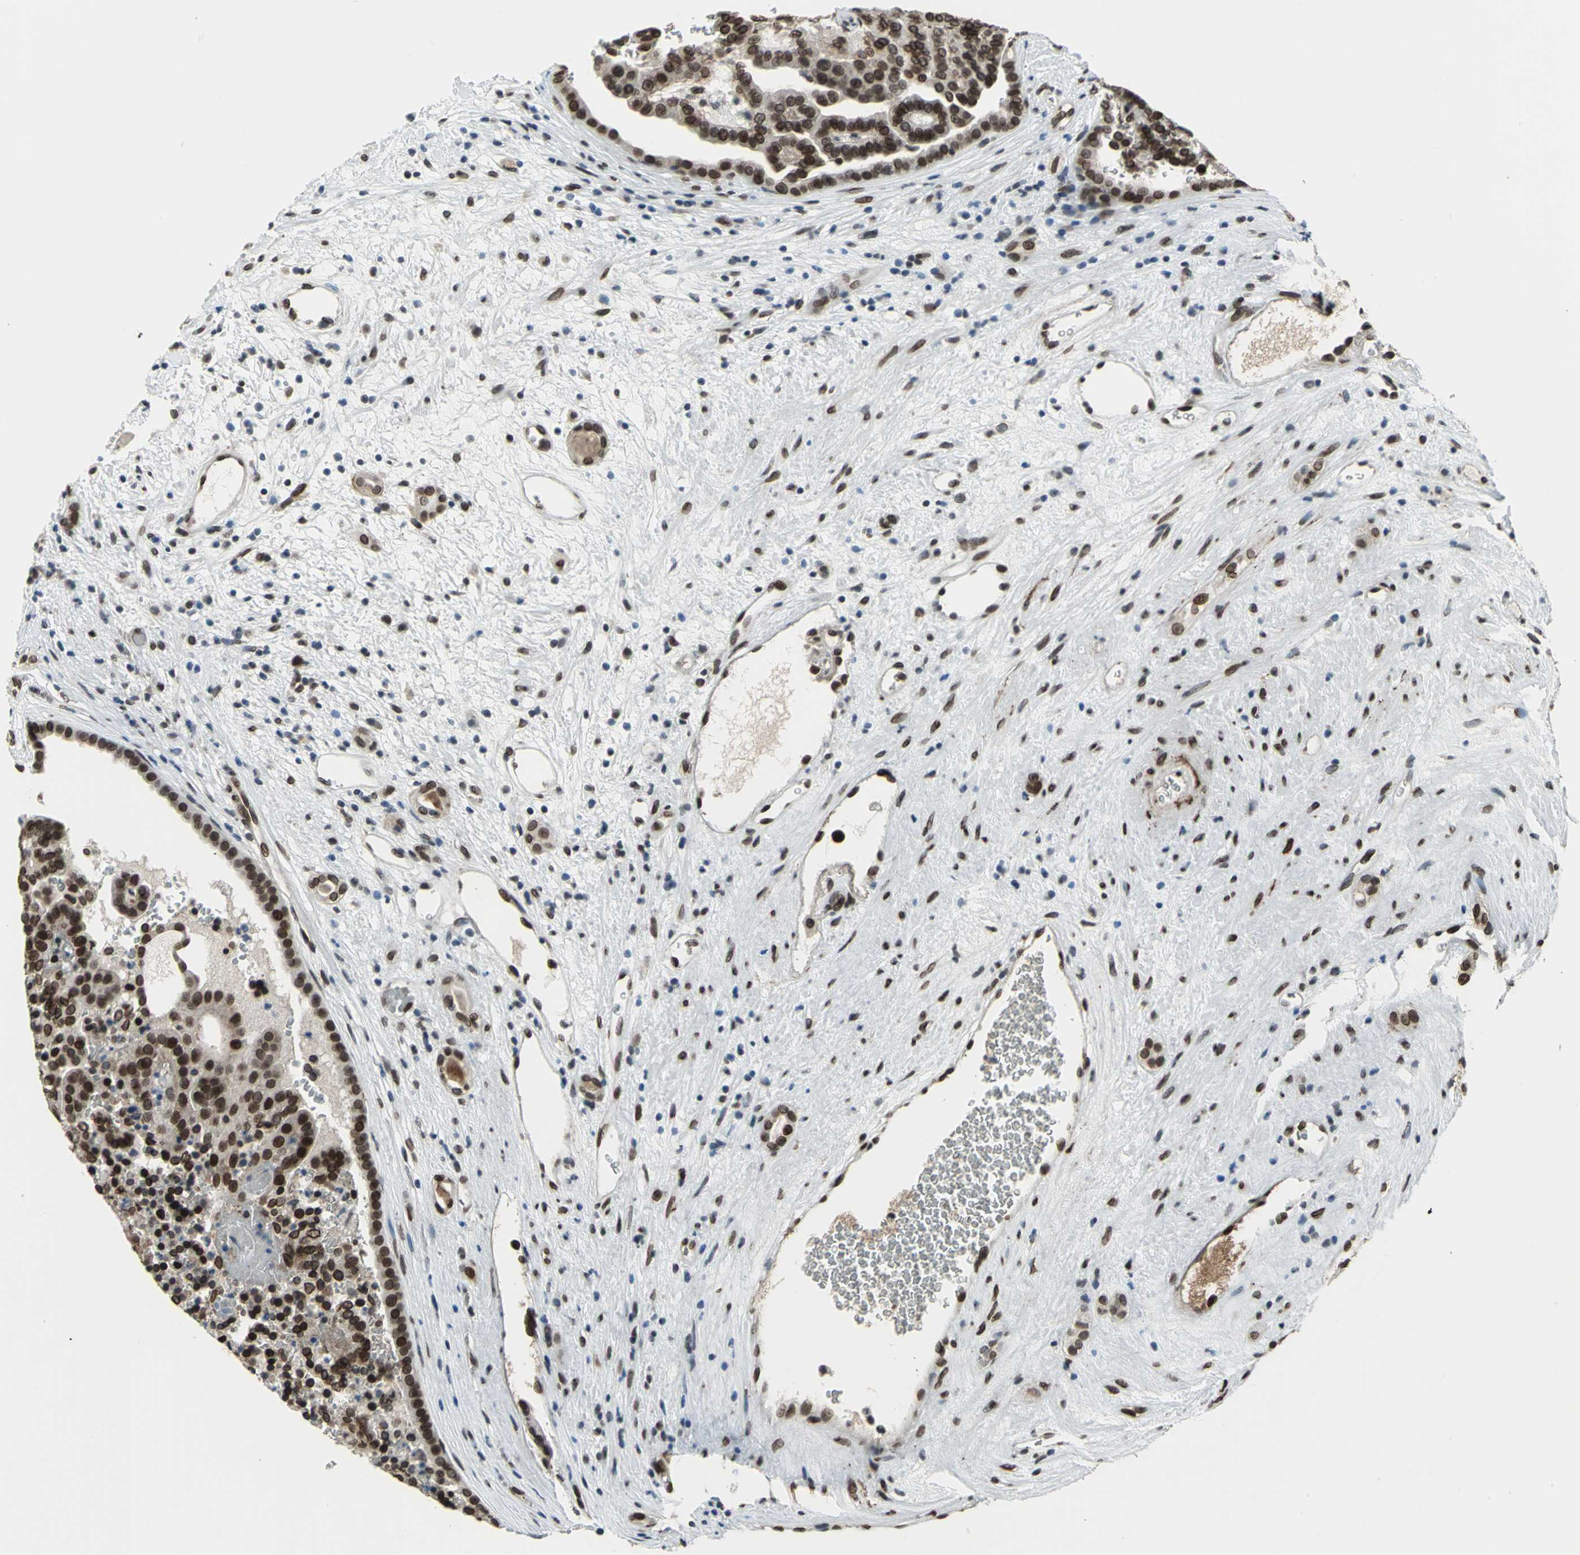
{"staining": {"intensity": "strong", "quantity": ">75%", "location": "cytoplasmic/membranous,nuclear"}, "tissue": "renal cancer", "cell_type": "Tumor cells", "image_type": "cancer", "snomed": [{"axis": "morphology", "description": "Adenocarcinoma, NOS"}, {"axis": "topography", "description": "Kidney"}], "caption": "Immunohistochemical staining of human renal adenocarcinoma demonstrates high levels of strong cytoplasmic/membranous and nuclear staining in approximately >75% of tumor cells. (DAB IHC, brown staining for protein, blue staining for nuclei).", "gene": "ISY1", "patient": {"sex": "male", "age": 61}}